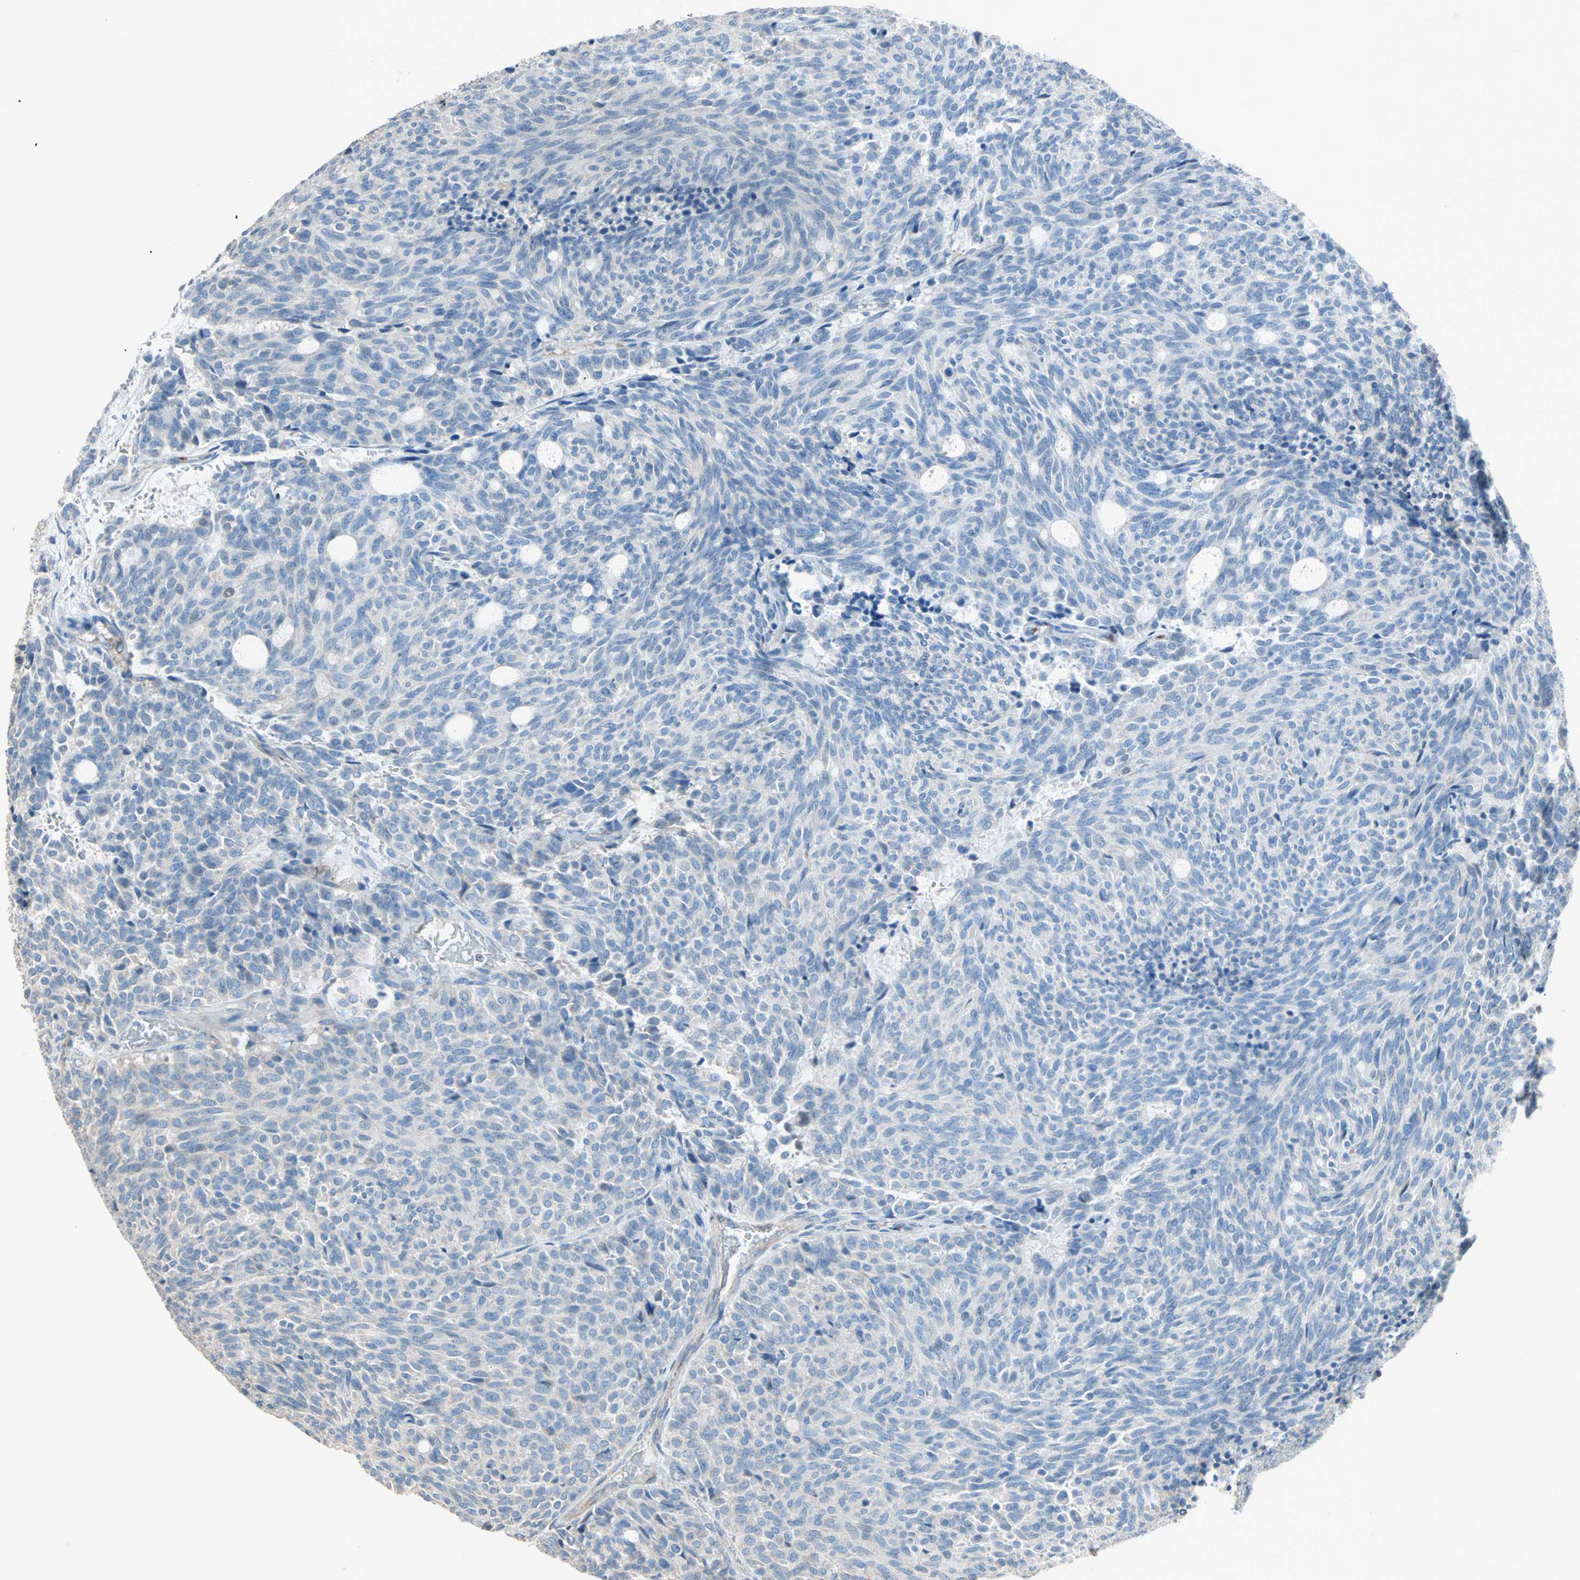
{"staining": {"intensity": "negative", "quantity": "none", "location": "none"}, "tissue": "carcinoid", "cell_type": "Tumor cells", "image_type": "cancer", "snomed": [{"axis": "morphology", "description": "Carcinoid, malignant, NOS"}, {"axis": "topography", "description": "Pancreas"}], "caption": "This histopathology image is of malignant carcinoid stained with IHC to label a protein in brown with the nuclei are counter-stained blue. There is no staining in tumor cells.", "gene": "ACVRL1", "patient": {"sex": "female", "age": 54}}